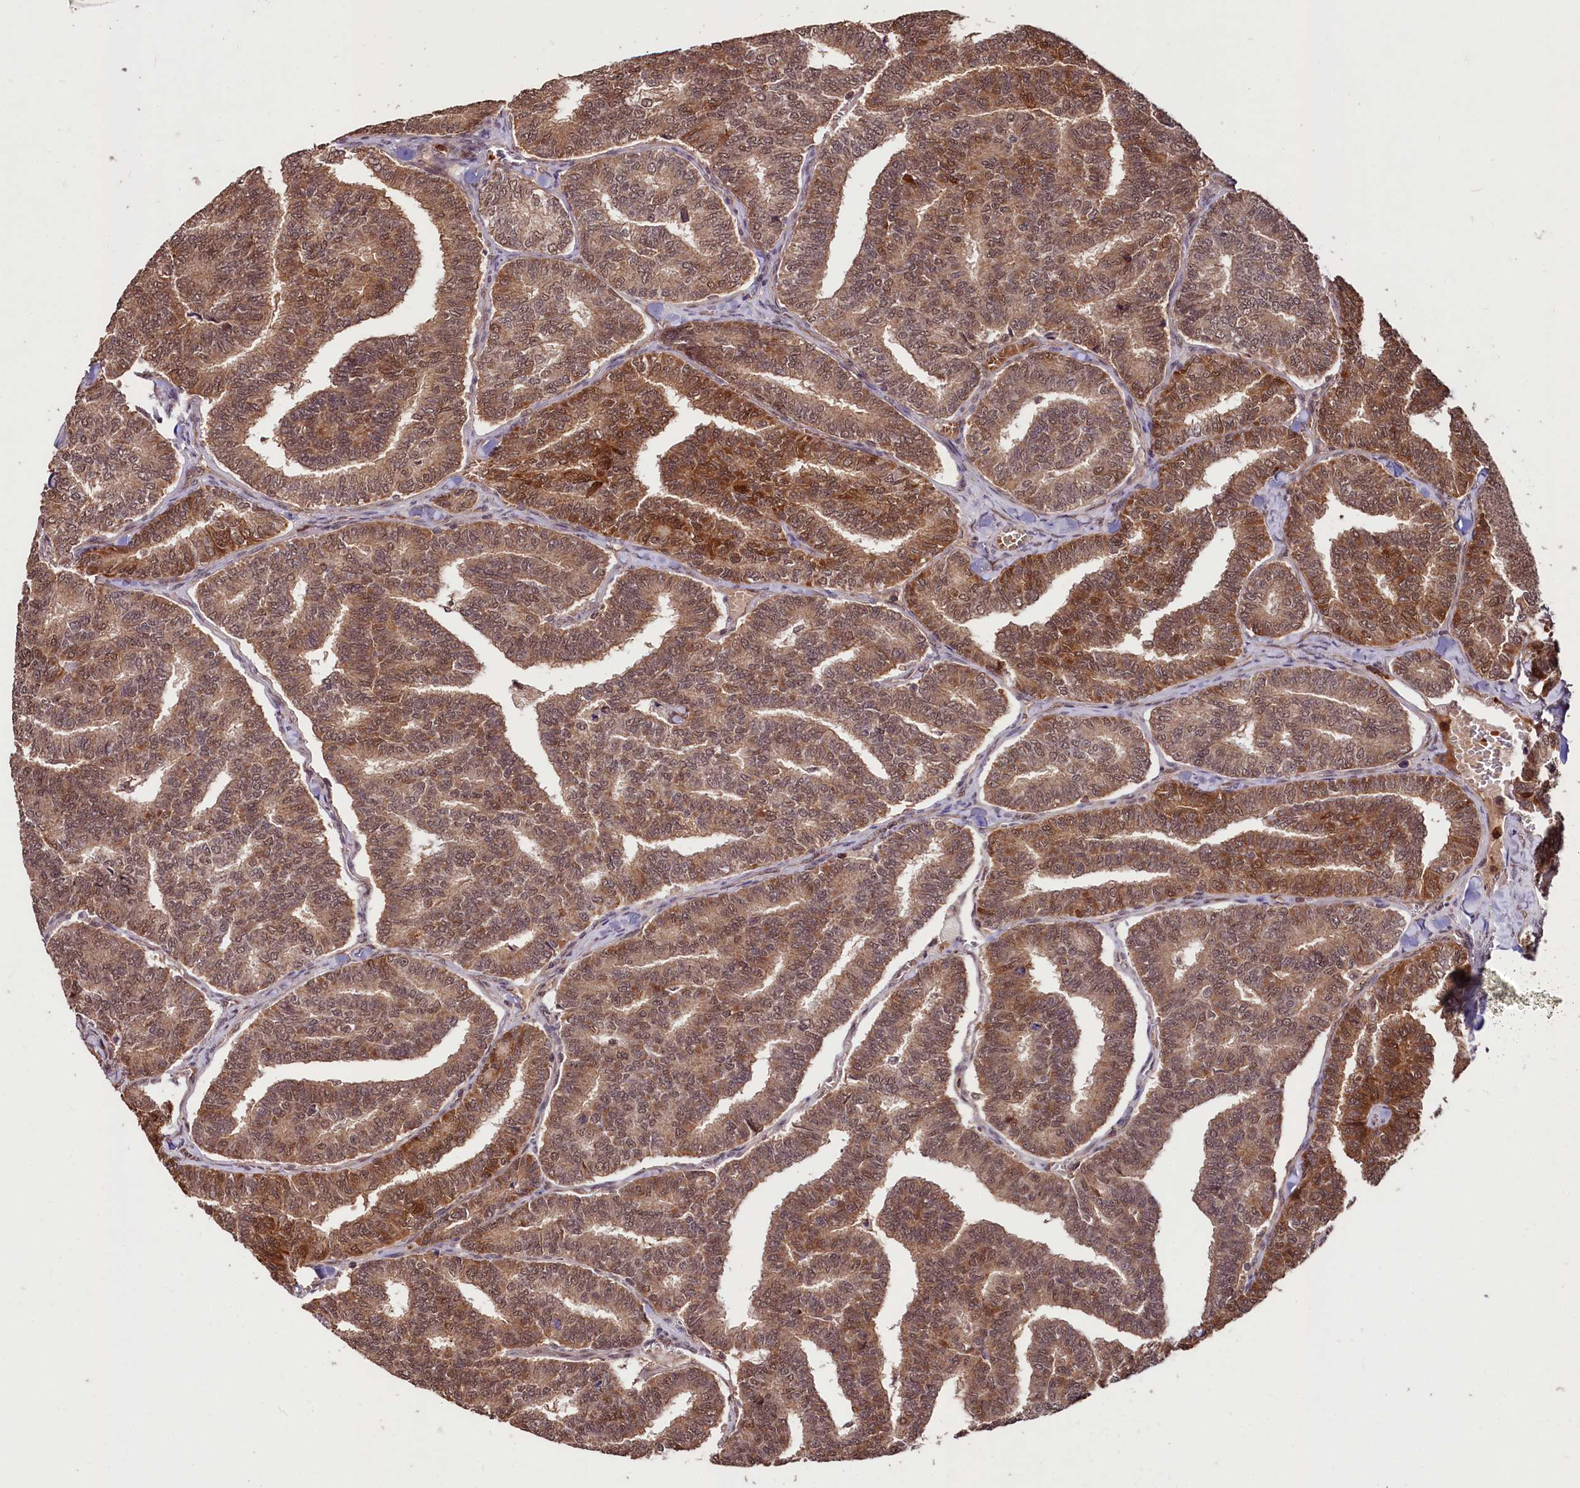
{"staining": {"intensity": "moderate", "quantity": ">75%", "location": "cytoplasmic/membranous,nuclear"}, "tissue": "thyroid cancer", "cell_type": "Tumor cells", "image_type": "cancer", "snomed": [{"axis": "morphology", "description": "Papillary adenocarcinoma, NOS"}, {"axis": "topography", "description": "Thyroid gland"}], "caption": "This image demonstrates thyroid cancer stained with IHC to label a protein in brown. The cytoplasmic/membranous and nuclear of tumor cells show moderate positivity for the protein. Nuclei are counter-stained blue.", "gene": "KLRB1", "patient": {"sex": "female", "age": 35}}